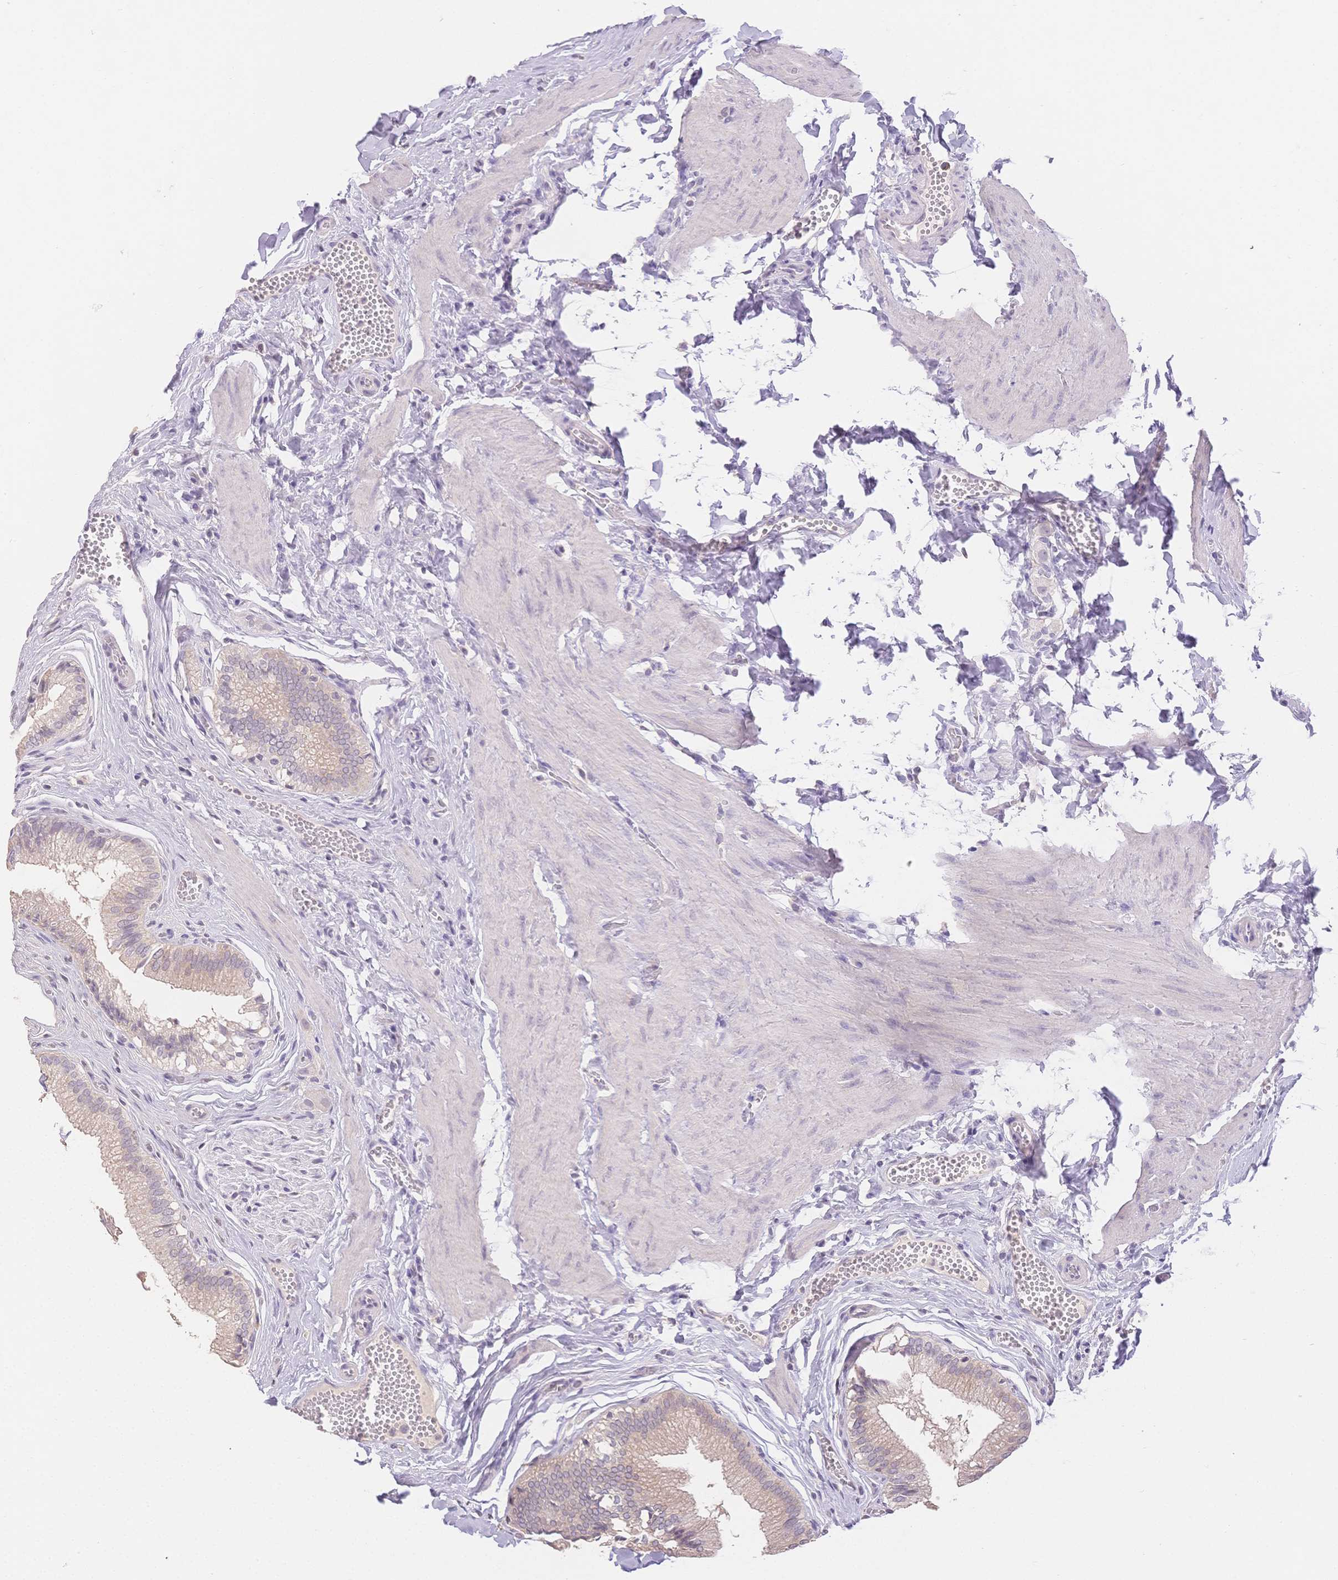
{"staining": {"intensity": "weak", "quantity": ">75%", "location": "cytoplasmic/membranous"}, "tissue": "gallbladder", "cell_type": "Glandular cells", "image_type": "normal", "snomed": [{"axis": "morphology", "description": "Normal tissue, NOS"}, {"axis": "topography", "description": "Gallbladder"}, {"axis": "topography", "description": "Peripheral nerve tissue"}], "caption": "IHC of unremarkable gallbladder displays low levels of weak cytoplasmic/membranous staining in approximately >75% of glandular cells. (DAB = brown stain, brightfield microscopy at high magnification).", "gene": "SUV39H2", "patient": {"sex": "male", "age": 17}}